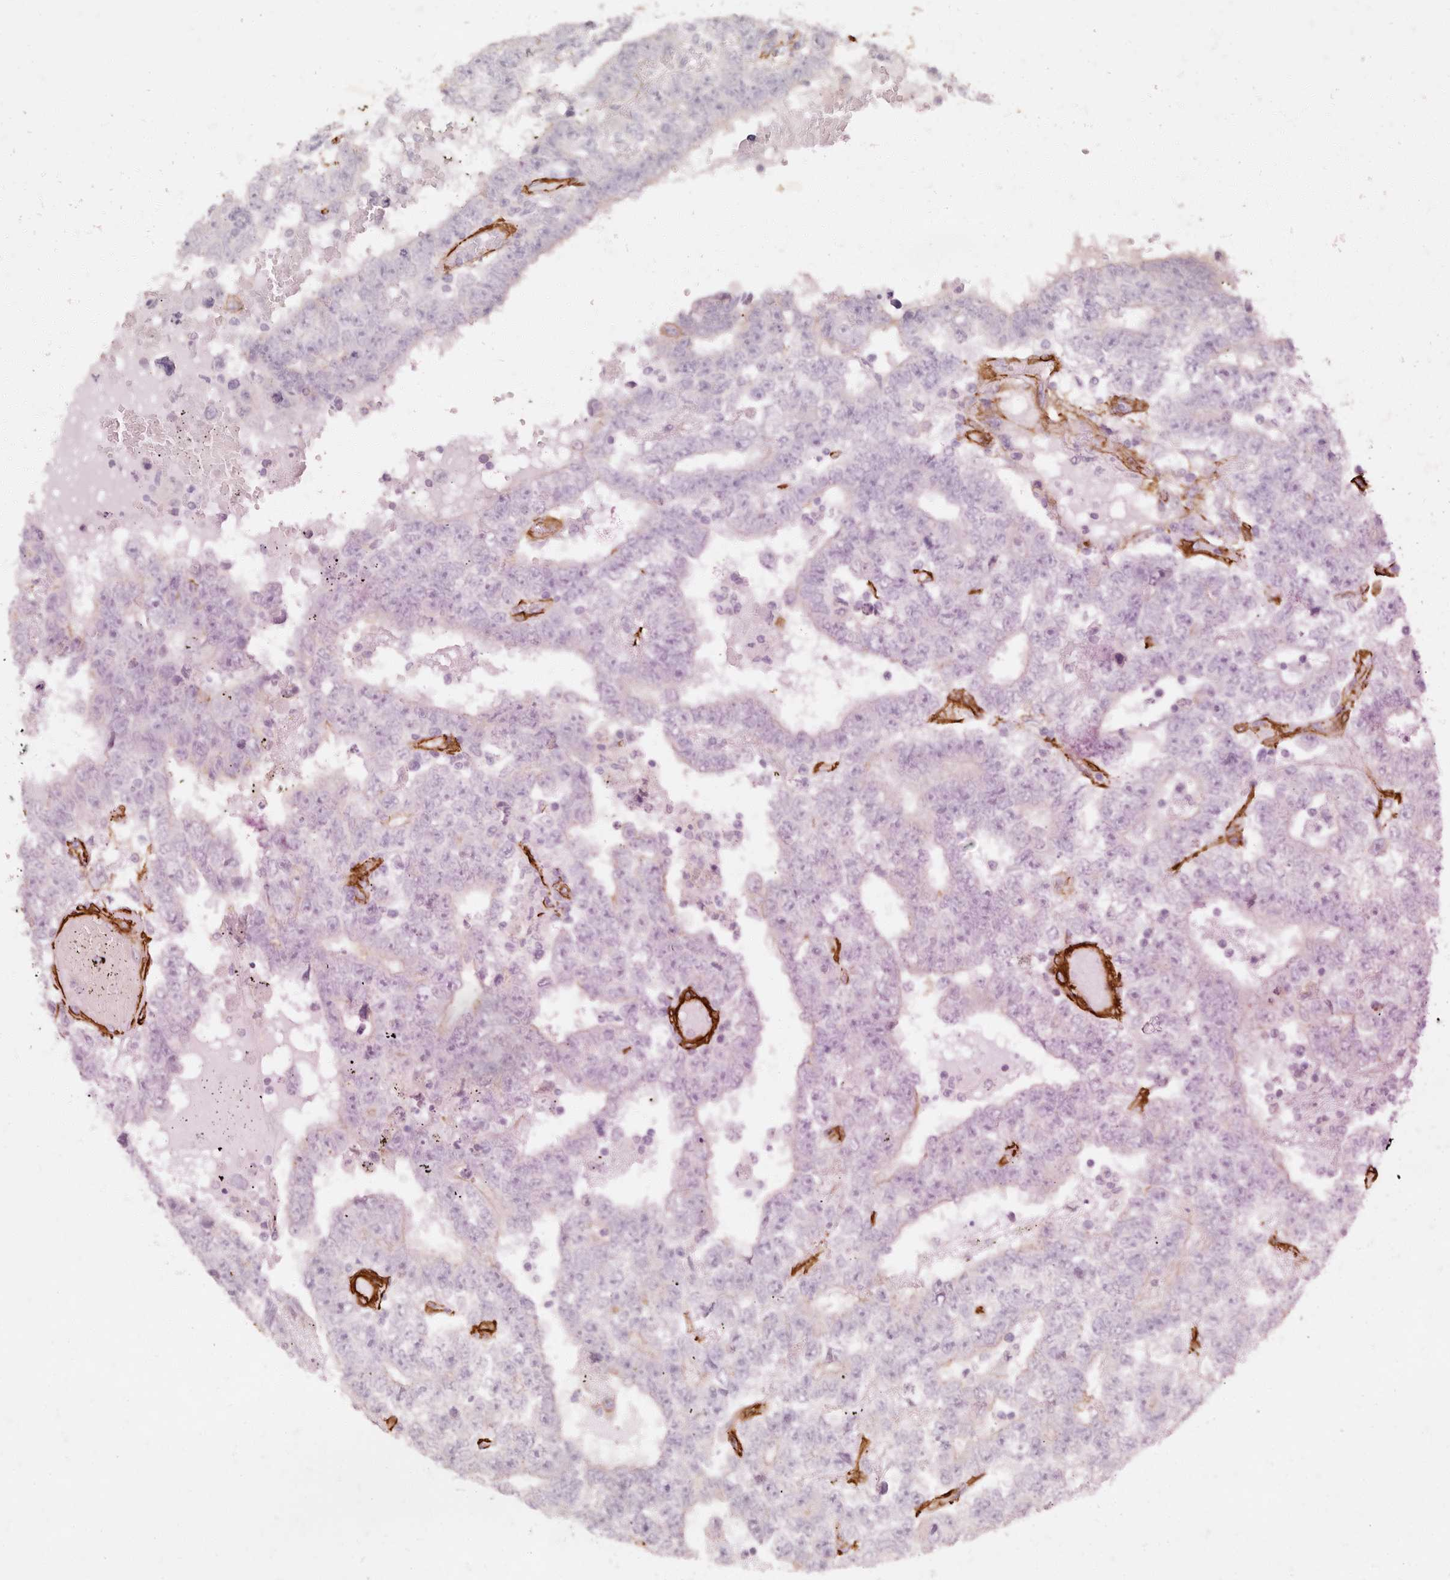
{"staining": {"intensity": "negative", "quantity": "none", "location": "none"}, "tissue": "testis cancer", "cell_type": "Tumor cells", "image_type": "cancer", "snomed": [{"axis": "morphology", "description": "Carcinoma, Embryonal, NOS"}, {"axis": "topography", "description": "Testis"}], "caption": "There is no significant positivity in tumor cells of embryonal carcinoma (testis). (DAB (3,3'-diaminobenzidine) IHC, high magnification).", "gene": "TMTC2", "patient": {"sex": "male", "age": 25}}